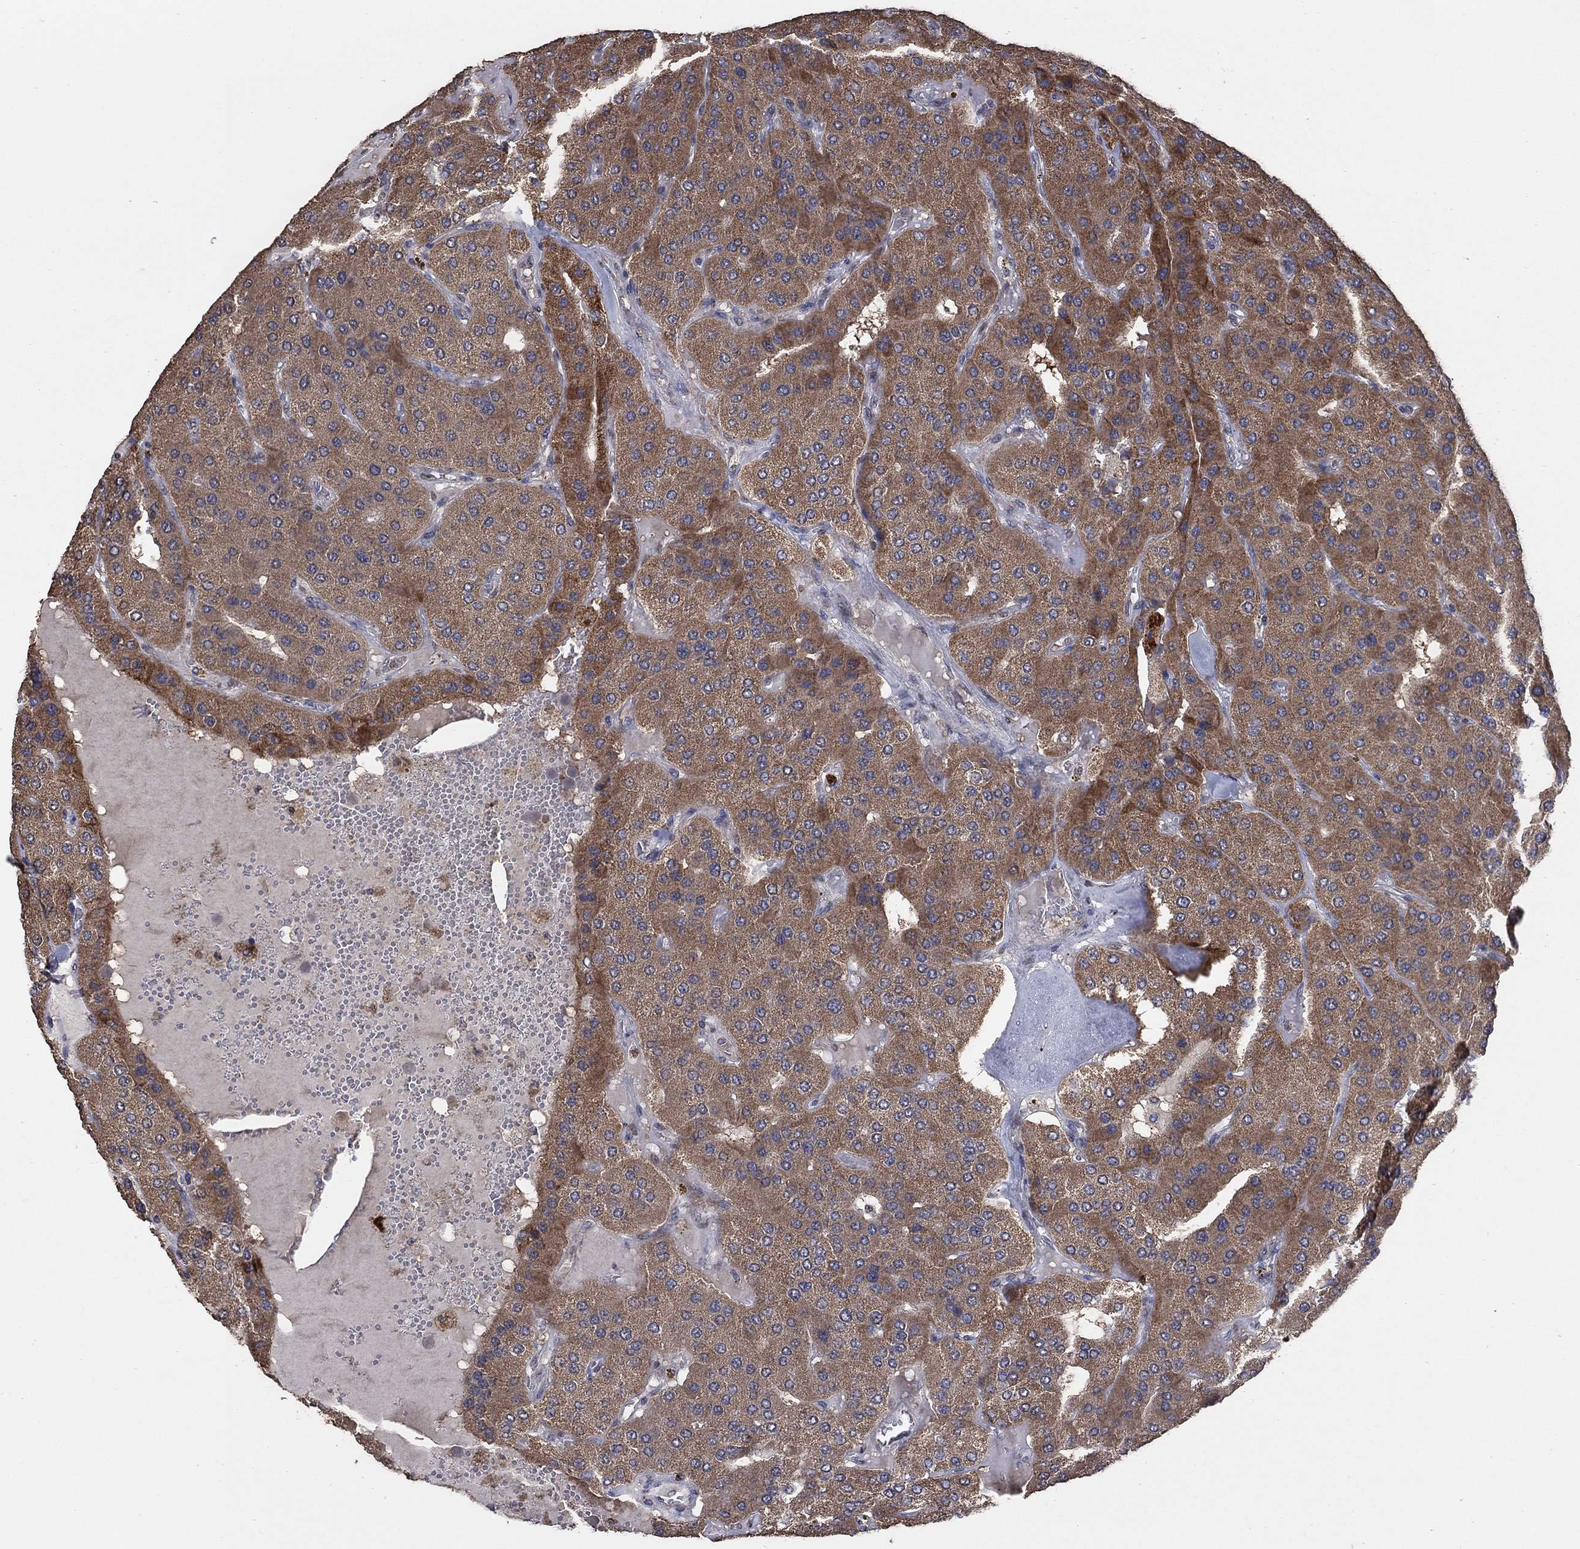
{"staining": {"intensity": "moderate", "quantity": ">75%", "location": "cytoplasmic/membranous"}, "tissue": "parathyroid gland", "cell_type": "Glandular cells", "image_type": "normal", "snomed": [{"axis": "morphology", "description": "Normal tissue, NOS"}, {"axis": "morphology", "description": "Adenoma, NOS"}, {"axis": "topography", "description": "Parathyroid gland"}], "caption": "The image reveals a brown stain indicating the presence of a protein in the cytoplasmic/membranous of glandular cells in parathyroid gland. The staining is performed using DAB (3,3'-diaminobenzidine) brown chromogen to label protein expression. The nuclei are counter-stained blue using hematoxylin.", "gene": "MRPS24", "patient": {"sex": "female", "age": 86}}